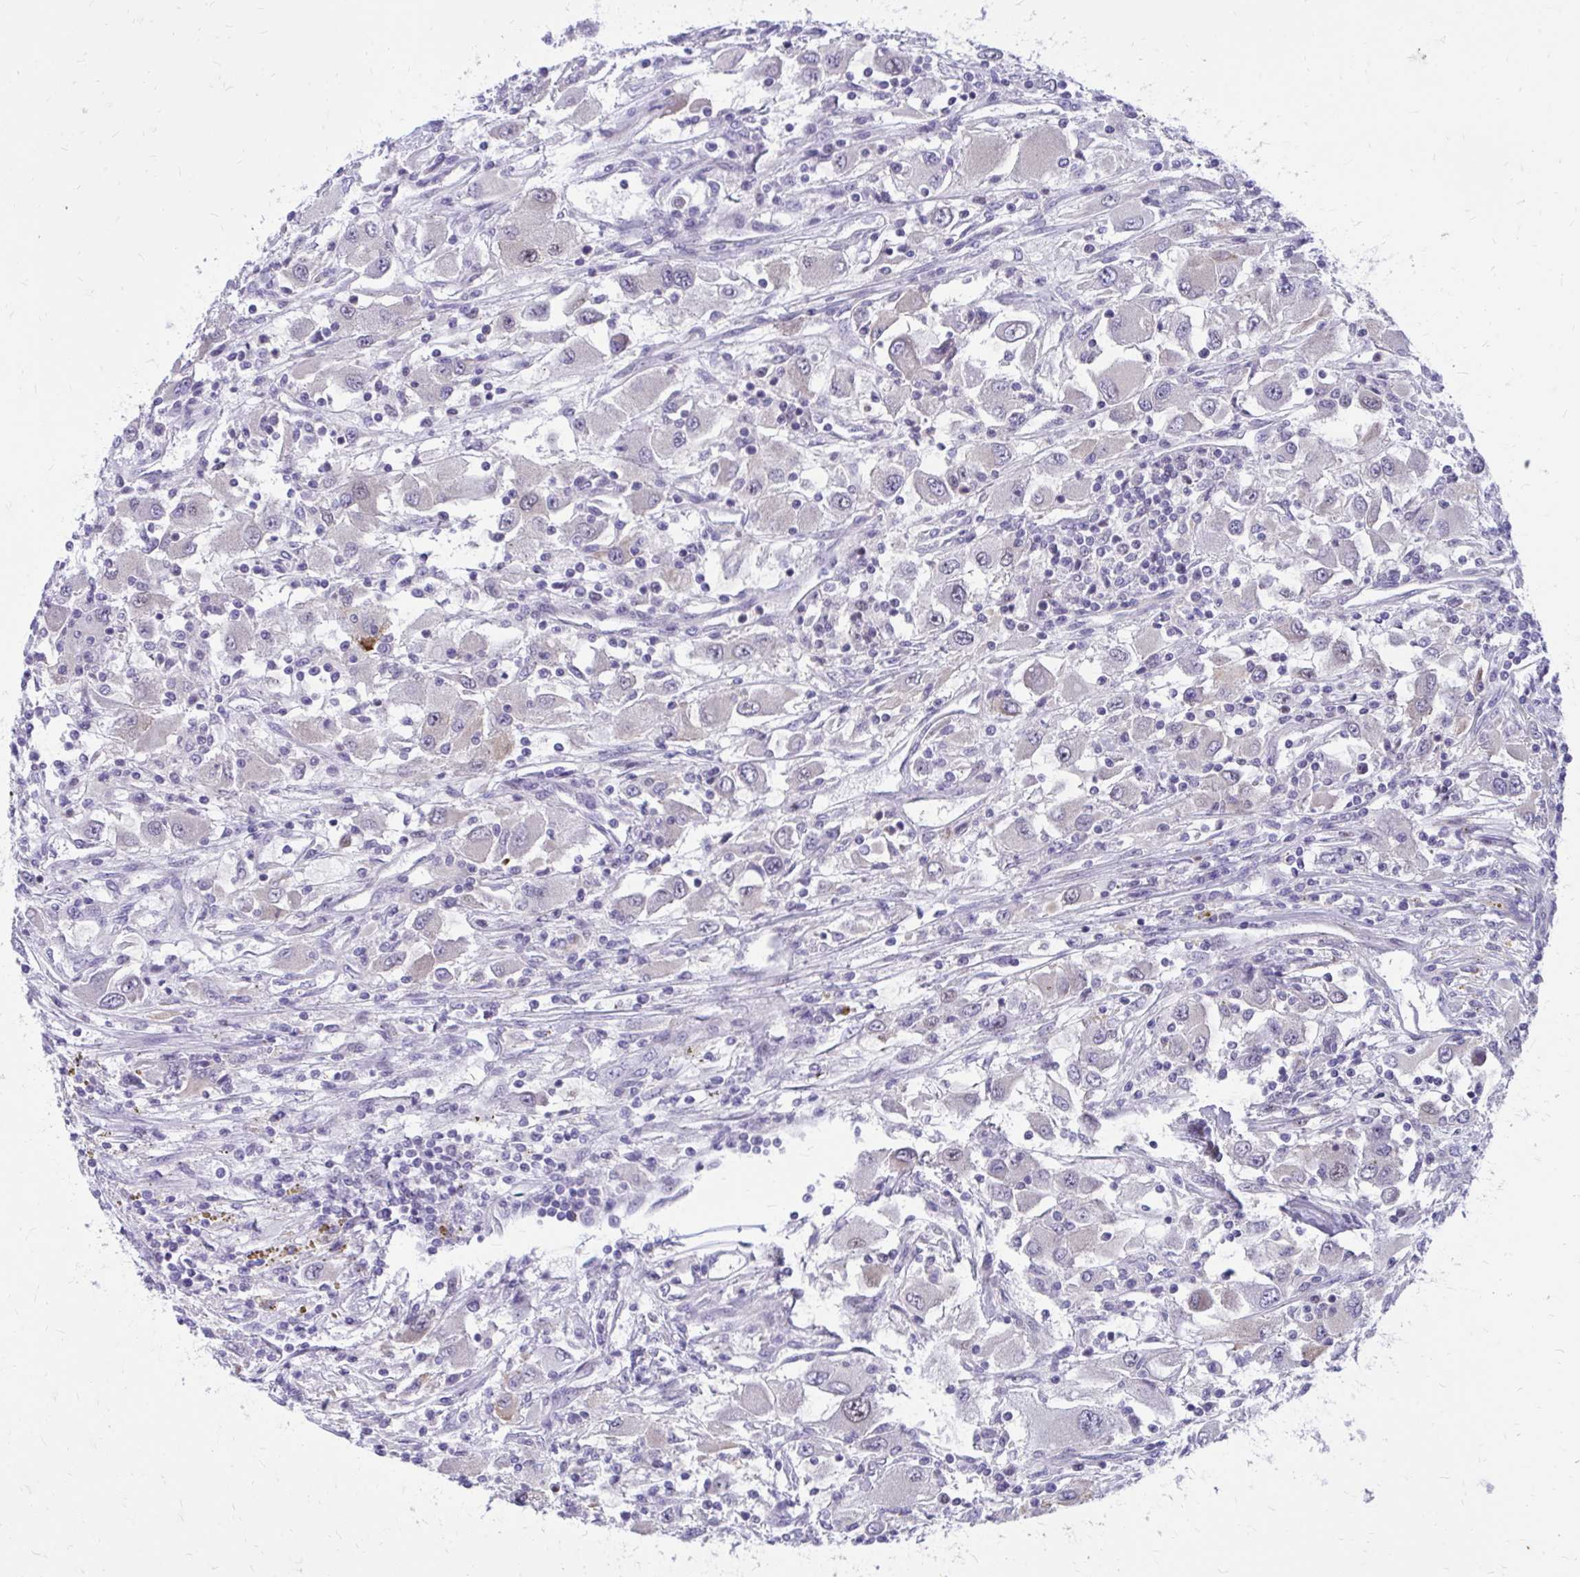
{"staining": {"intensity": "negative", "quantity": "none", "location": "none"}, "tissue": "renal cancer", "cell_type": "Tumor cells", "image_type": "cancer", "snomed": [{"axis": "morphology", "description": "Adenocarcinoma, NOS"}, {"axis": "topography", "description": "Kidney"}], "caption": "Photomicrograph shows no protein positivity in tumor cells of renal cancer (adenocarcinoma) tissue. (Immunohistochemistry, brightfield microscopy, high magnification).", "gene": "ANKRD30B", "patient": {"sex": "female", "age": 67}}